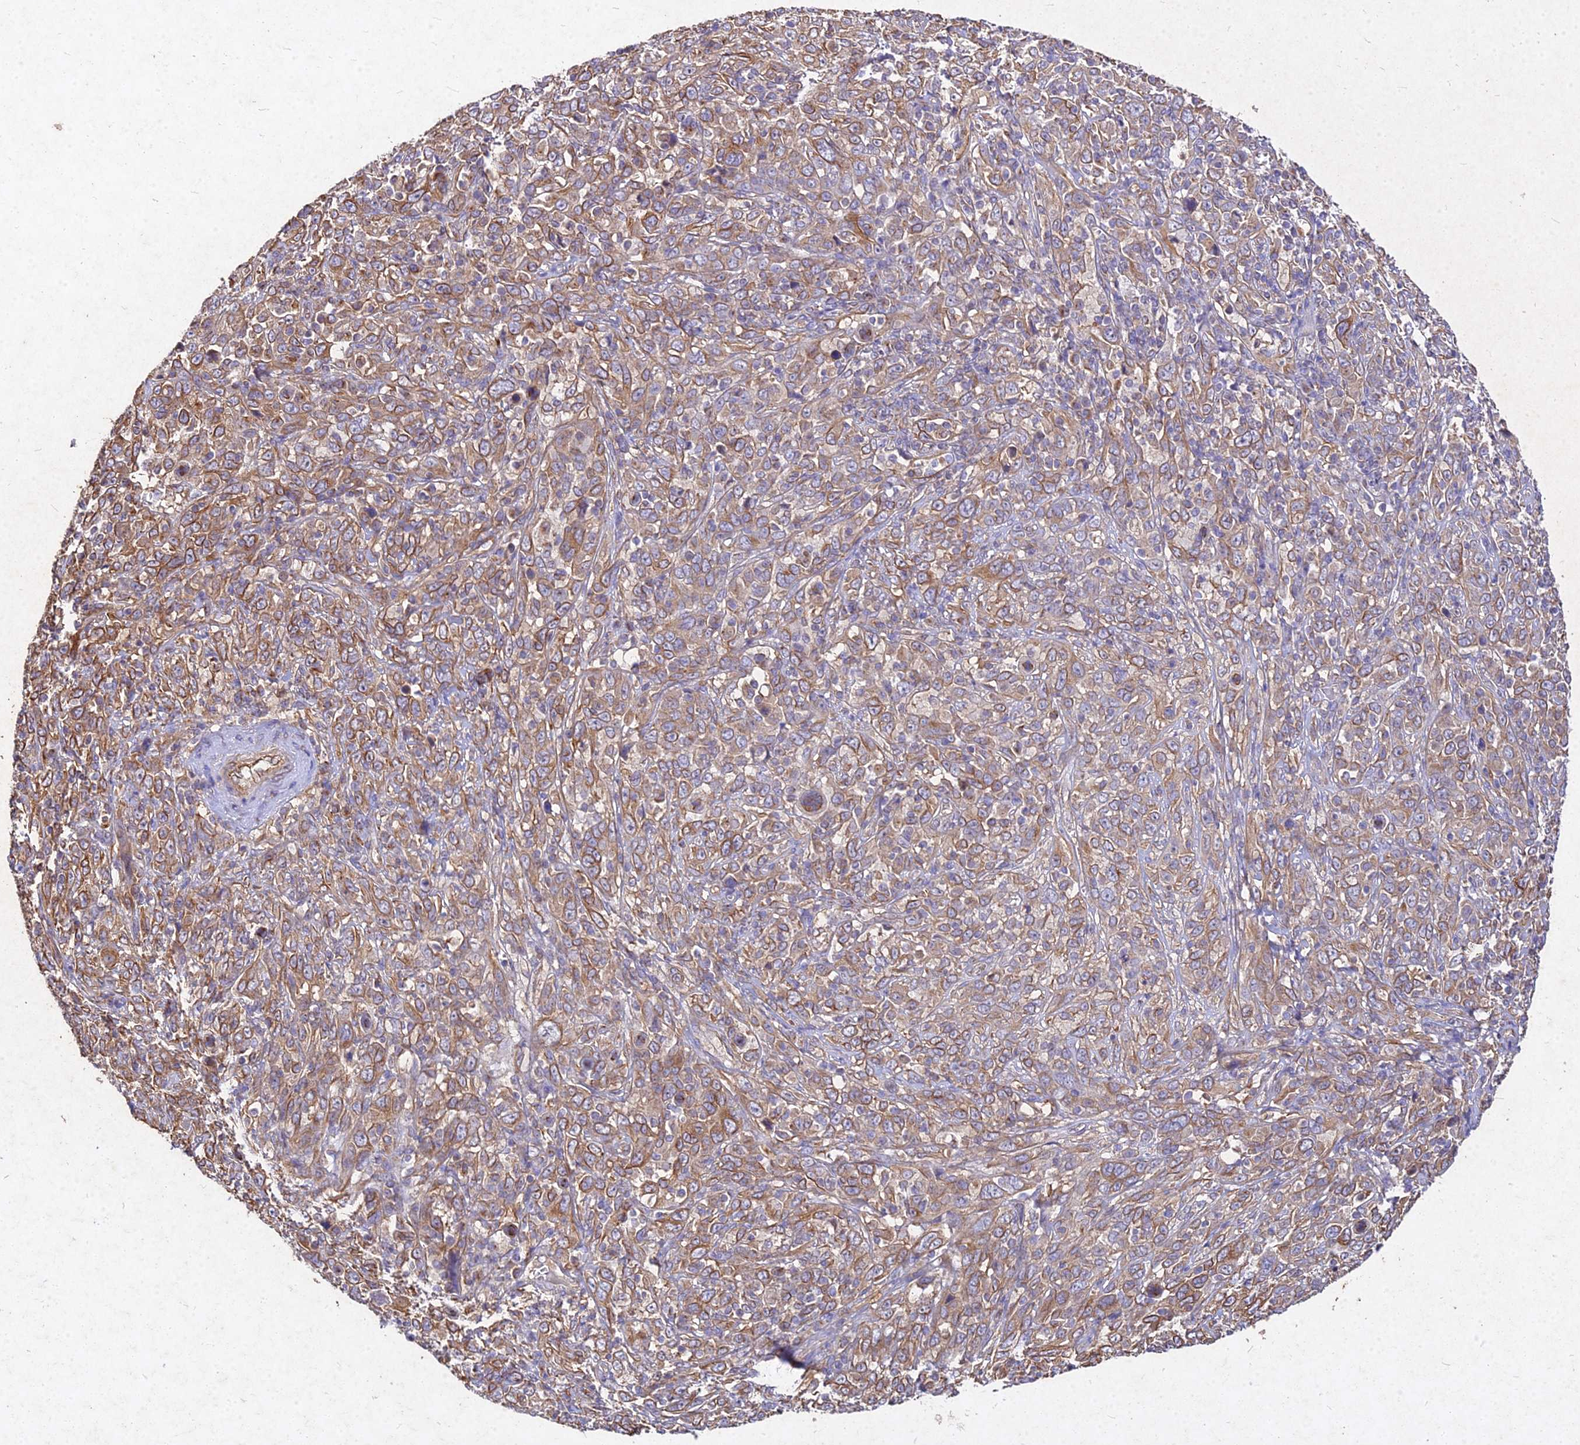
{"staining": {"intensity": "moderate", "quantity": "25%-75%", "location": "cytoplasmic/membranous"}, "tissue": "cervical cancer", "cell_type": "Tumor cells", "image_type": "cancer", "snomed": [{"axis": "morphology", "description": "Squamous cell carcinoma, NOS"}, {"axis": "topography", "description": "Cervix"}], "caption": "A brown stain shows moderate cytoplasmic/membranous positivity of a protein in human squamous cell carcinoma (cervical) tumor cells. The staining was performed using DAB, with brown indicating positive protein expression. Nuclei are stained blue with hematoxylin.", "gene": "SKA1", "patient": {"sex": "female", "age": 46}}